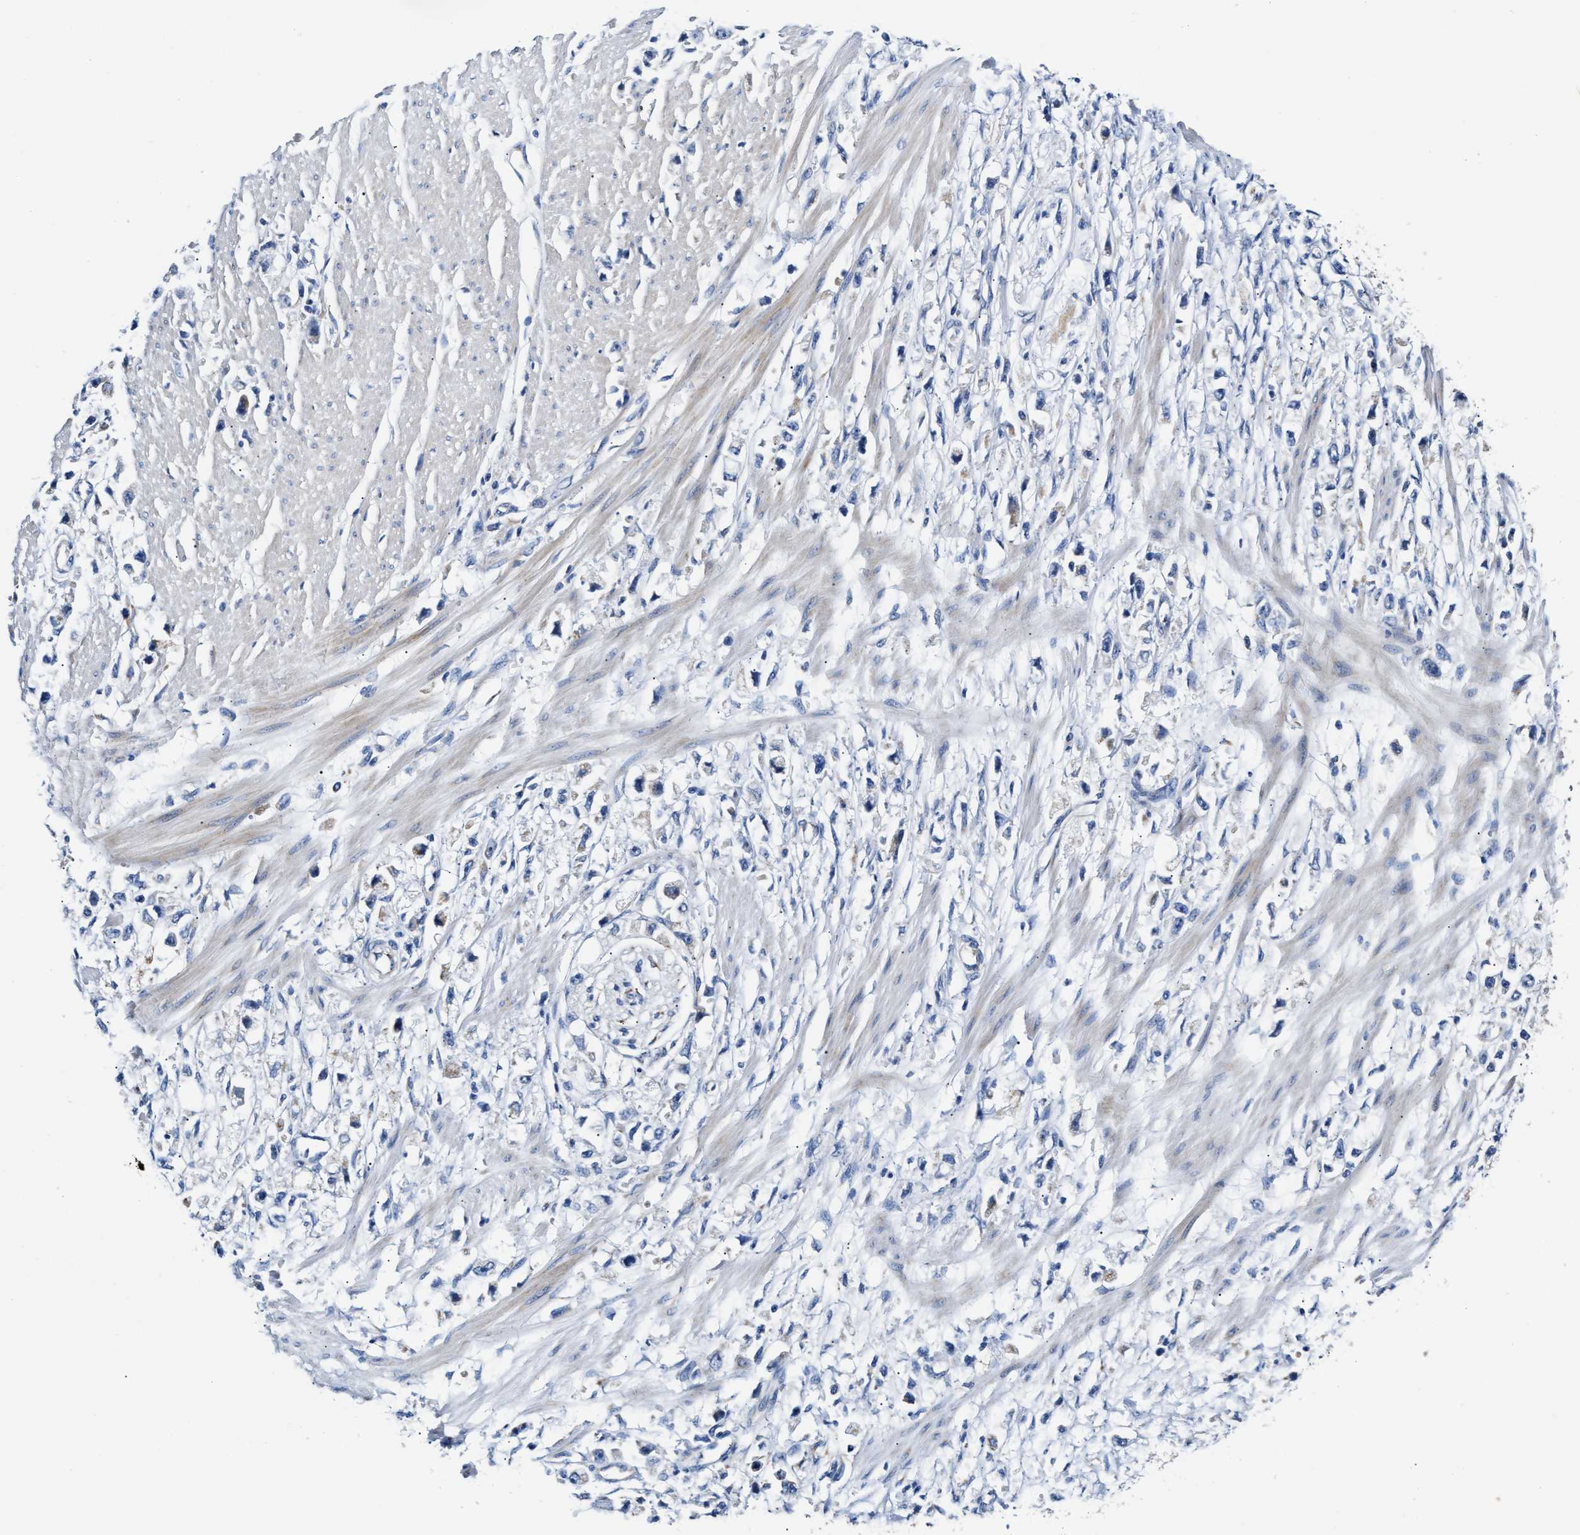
{"staining": {"intensity": "negative", "quantity": "none", "location": "none"}, "tissue": "stomach cancer", "cell_type": "Tumor cells", "image_type": "cancer", "snomed": [{"axis": "morphology", "description": "Adenocarcinoma, NOS"}, {"axis": "topography", "description": "Stomach"}], "caption": "Adenocarcinoma (stomach) was stained to show a protein in brown. There is no significant expression in tumor cells.", "gene": "ACADVL", "patient": {"sex": "female", "age": 59}}